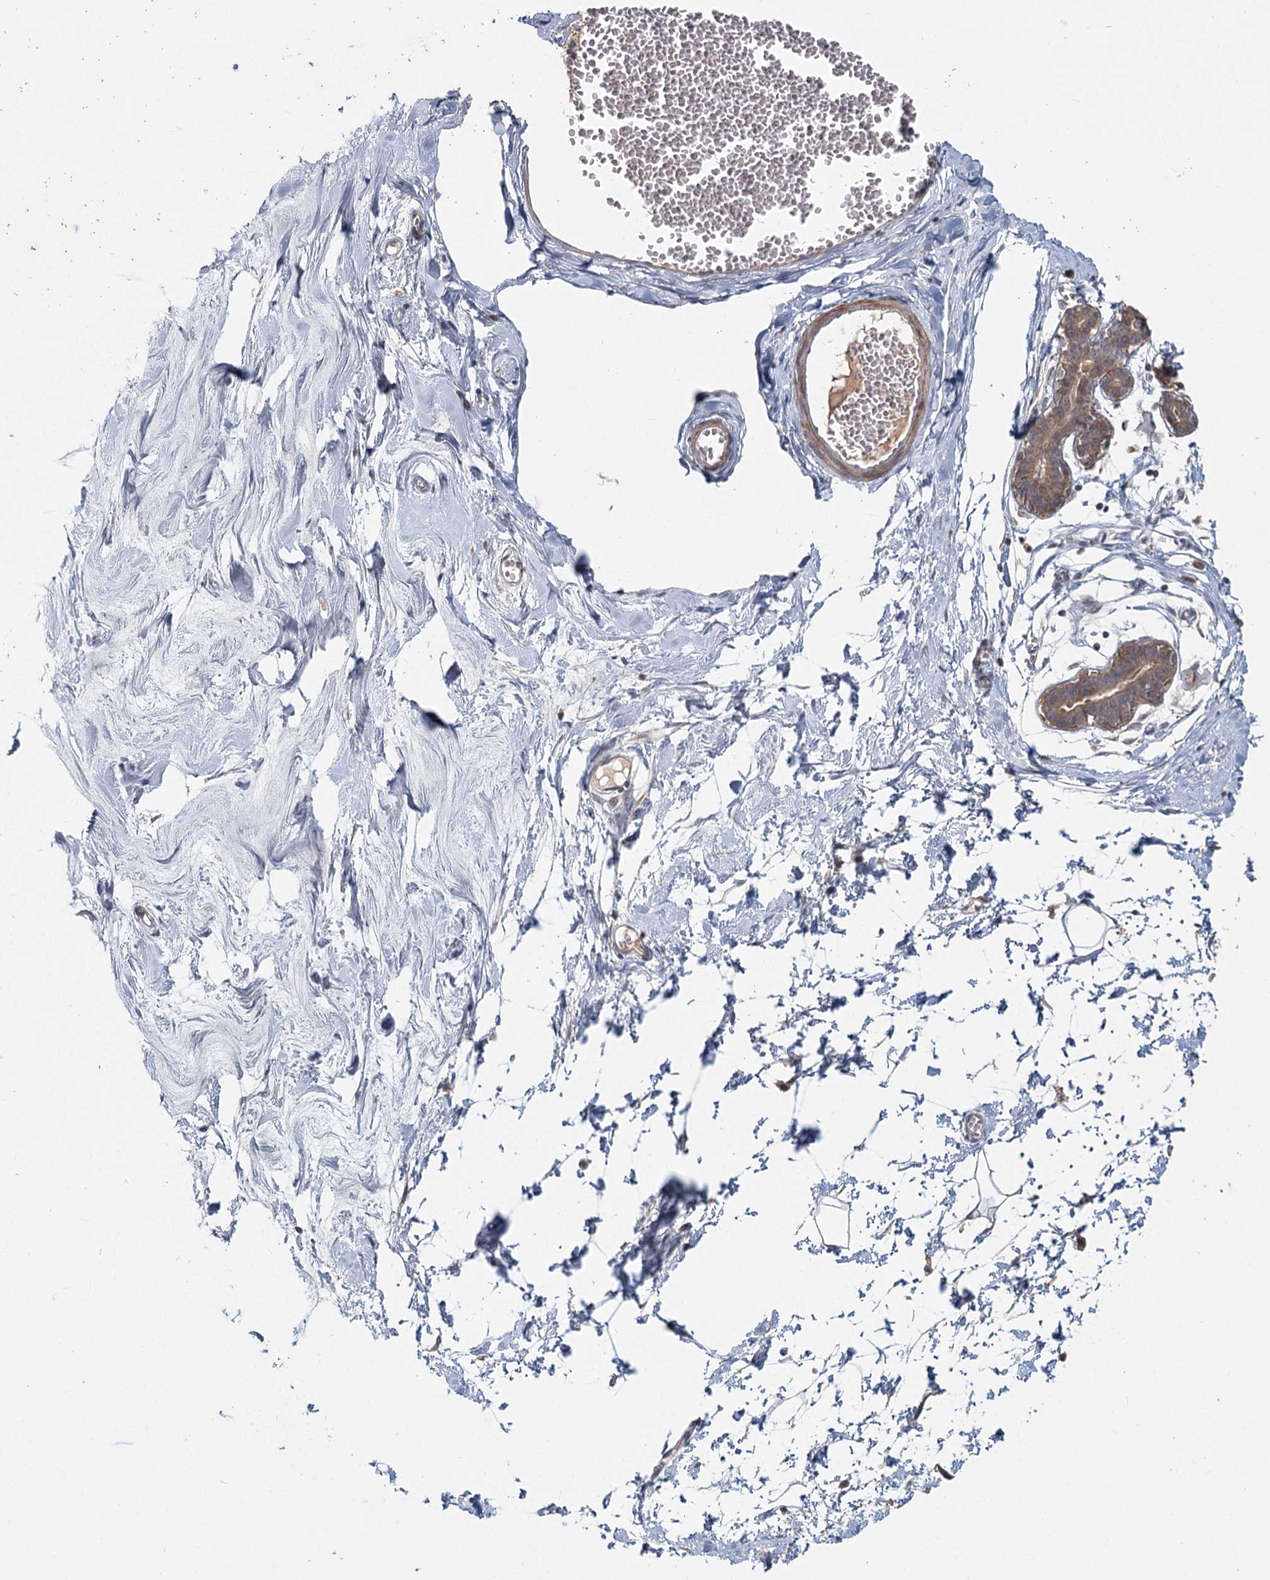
{"staining": {"intensity": "negative", "quantity": "none", "location": "none"}, "tissue": "breast", "cell_type": "Adipocytes", "image_type": "normal", "snomed": [{"axis": "morphology", "description": "Normal tissue, NOS"}, {"axis": "topography", "description": "Breast"}], "caption": "This is an immunohistochemistry image of unremarkable breast. There is no staining in adipocytes.", "gene": "AP3B1", "patient": {"sex": "female", "age": 27}}